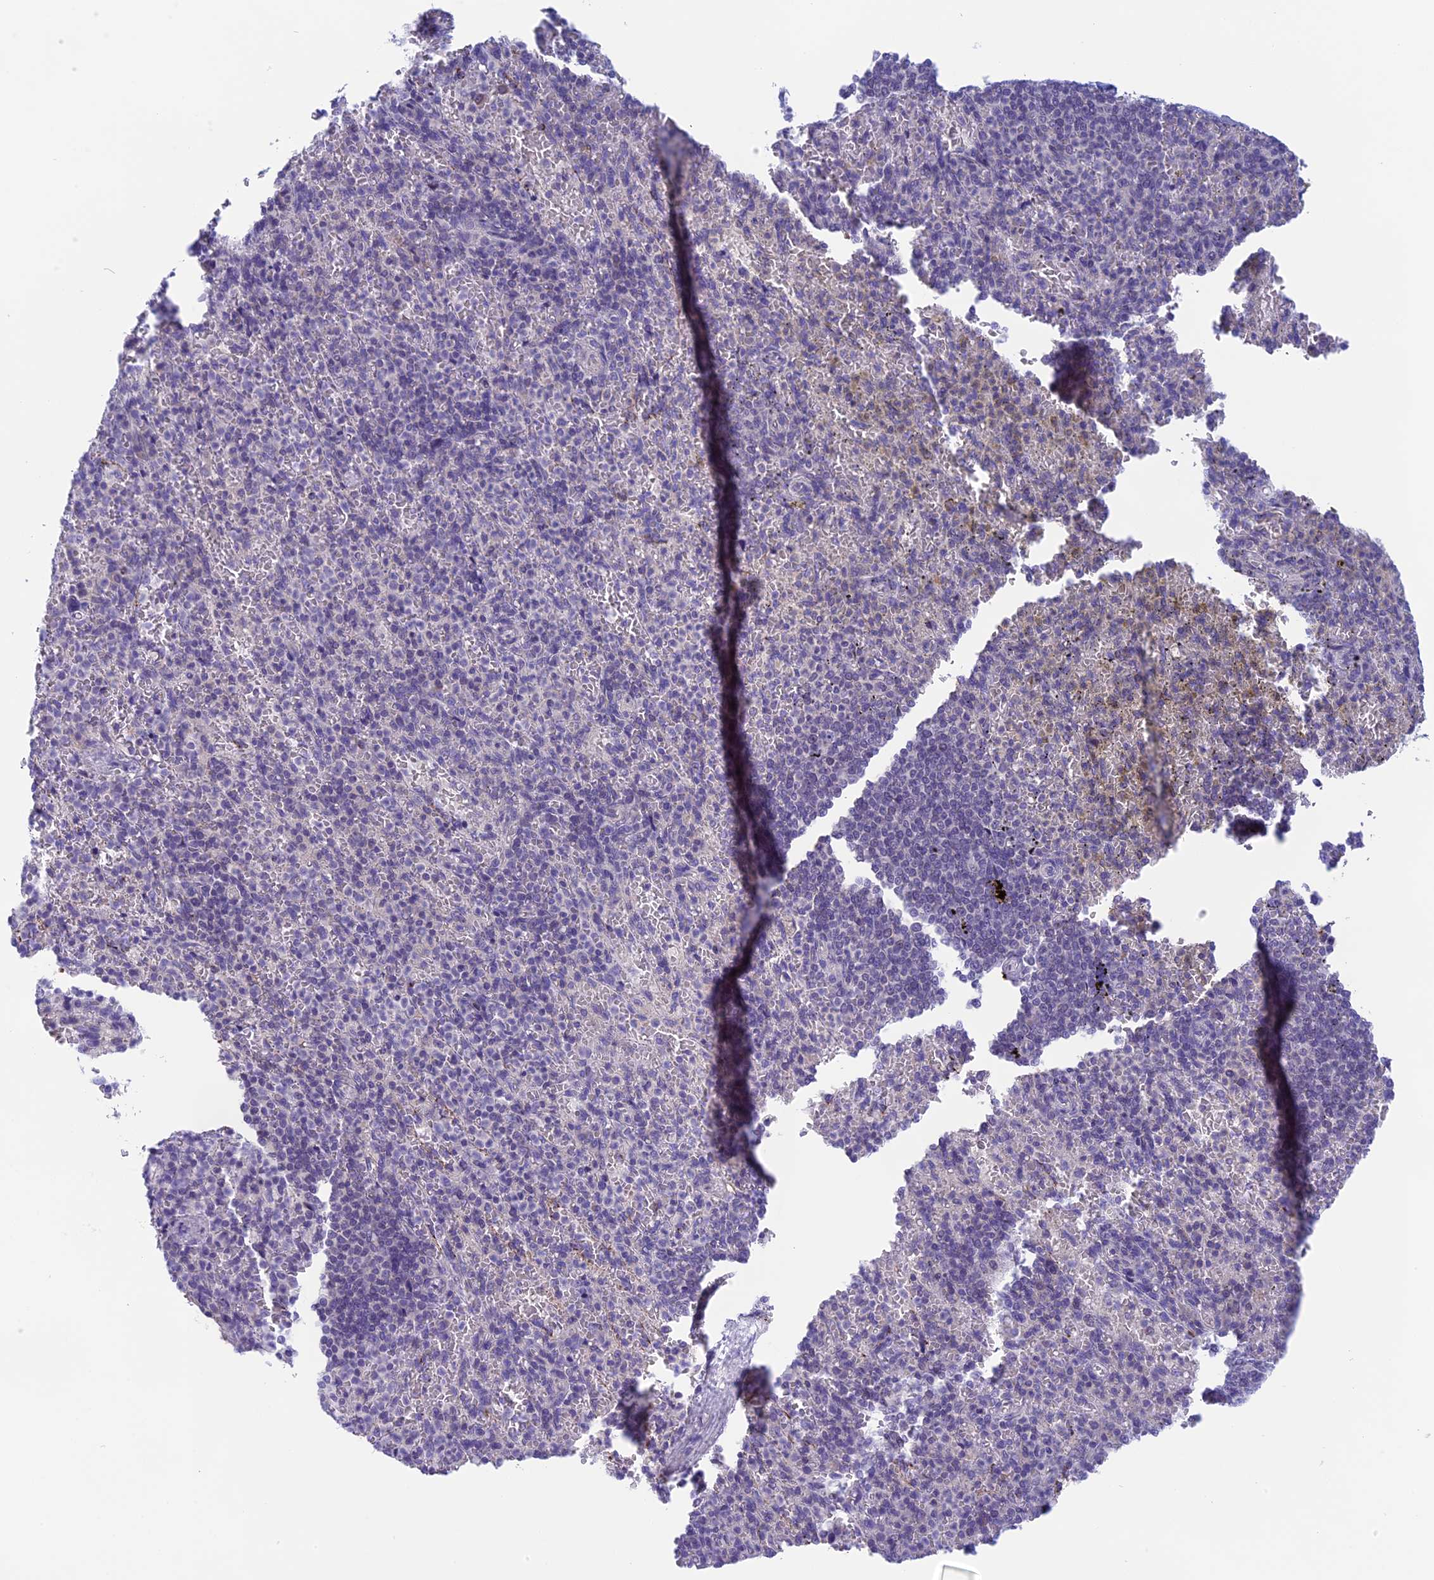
{"staining": {"intensity": "negative", "quantity": "none", "location": "none"}, "tissue": "spleen", "cell_type": "Cells in red pulp", "image_type": "normal", "snomed": [{"axis": "morphology", "description": "Normal tissue, NOS"}, {"axis": "topography", "description": "Spleen"}], "caption": "Spleen was stained to show a protein in brown. There is no significant positivity in cells in red pulp. (DAB (3,3'-diaminobenzidine) immunohistochemistry (IHC) with hematoxylin counter stain).", "gene": "ARHGEF37", "patient": {"sex": "female", "age": 74}}